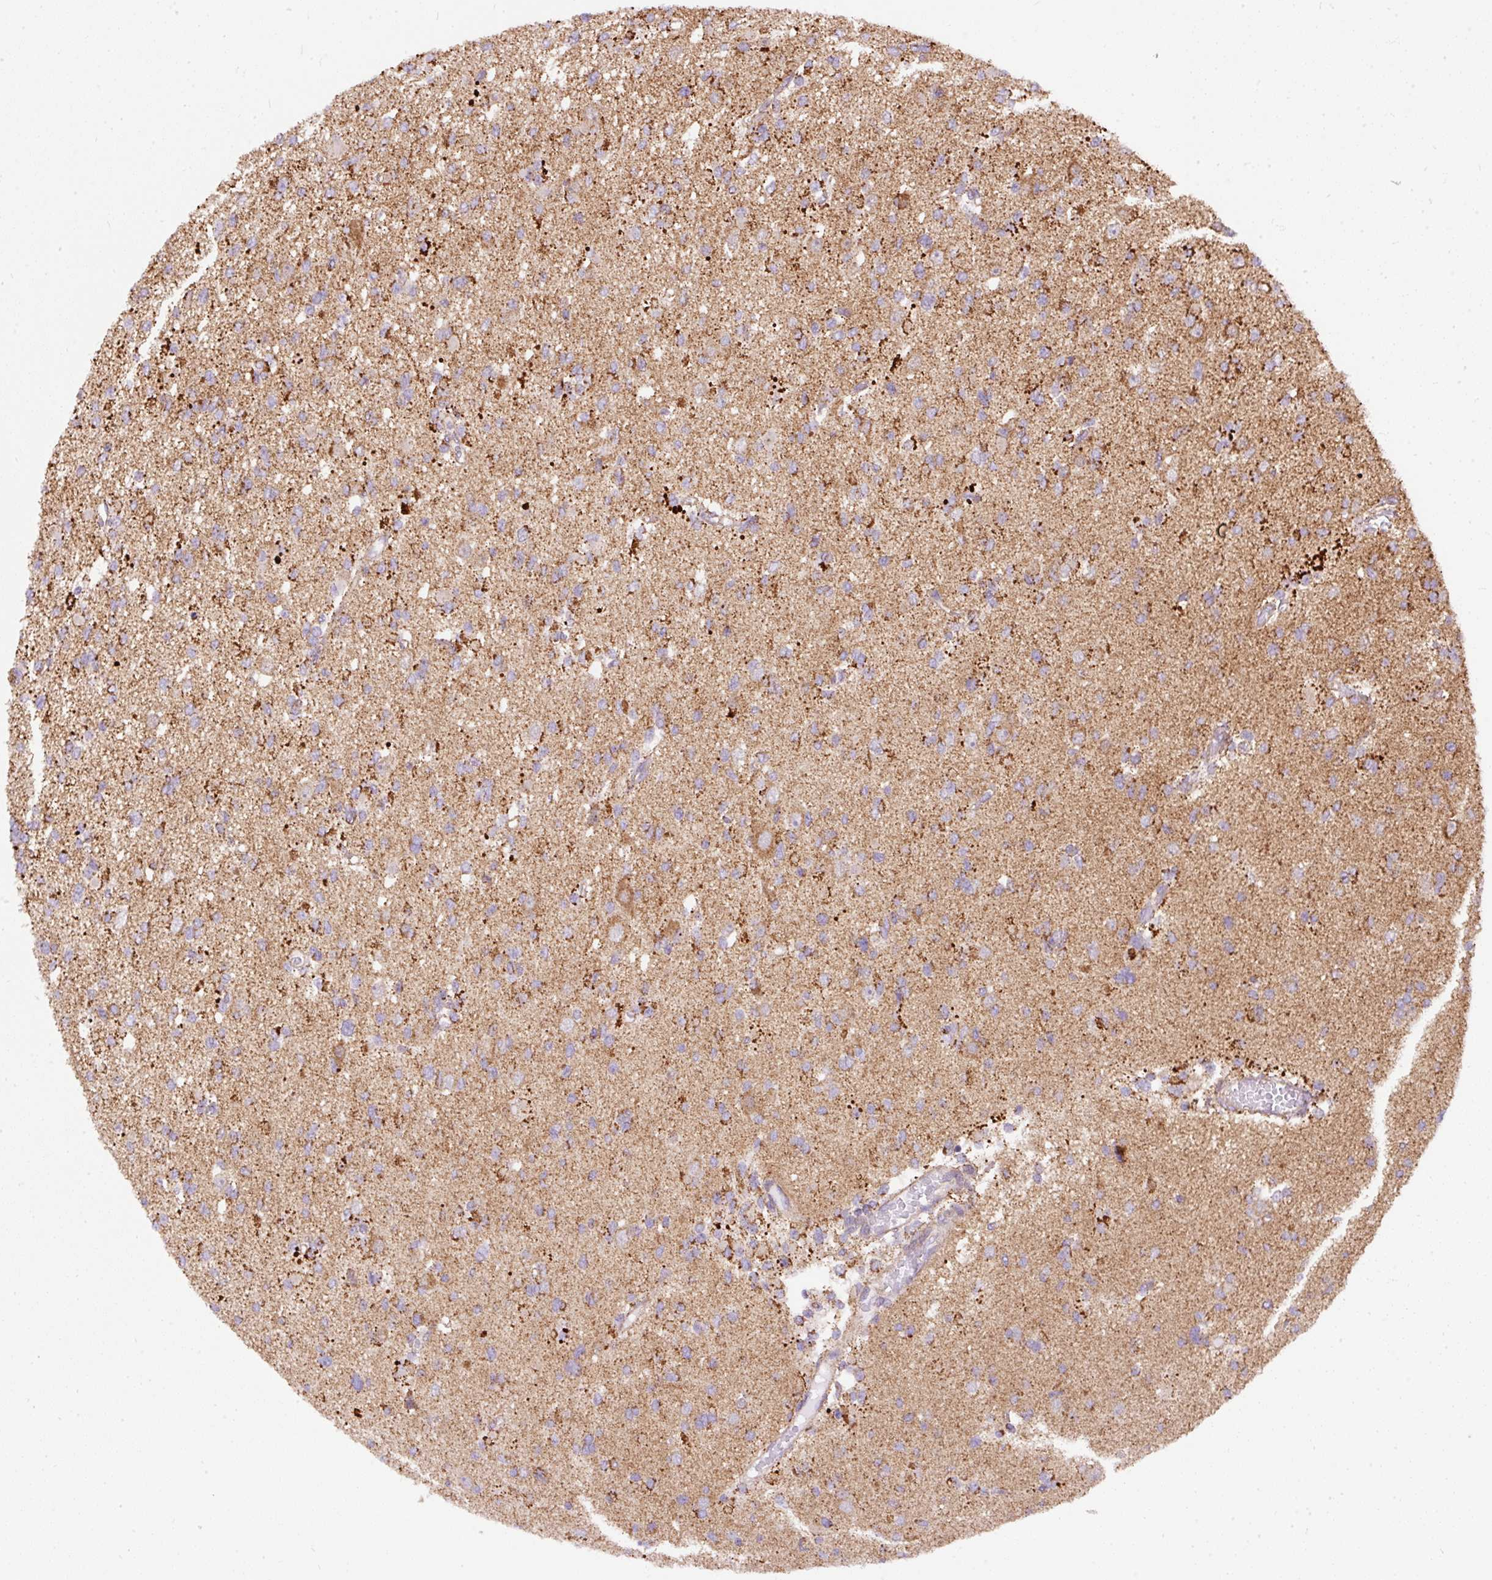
{"staining": {"intensity": "moderate", "quantity": ">75%", "location": "cytoplasmic/membranous"}, "tissue": "glioma", "cell_type": "Tumor cells", "image_type": "cancer", "snomed": [{"axis": "morphology", "description": "Glioma, malignant, Low grade"}, {"axis": "topography", "description": "Brain"}], "caption": "This is an image of immunohistochemistry staining of glioma, which shows moderate expression in the cytoplasmic/membranous of tumor cells.", "gene": "CEP290", "patient": {"sex": "female", "age": 22}}